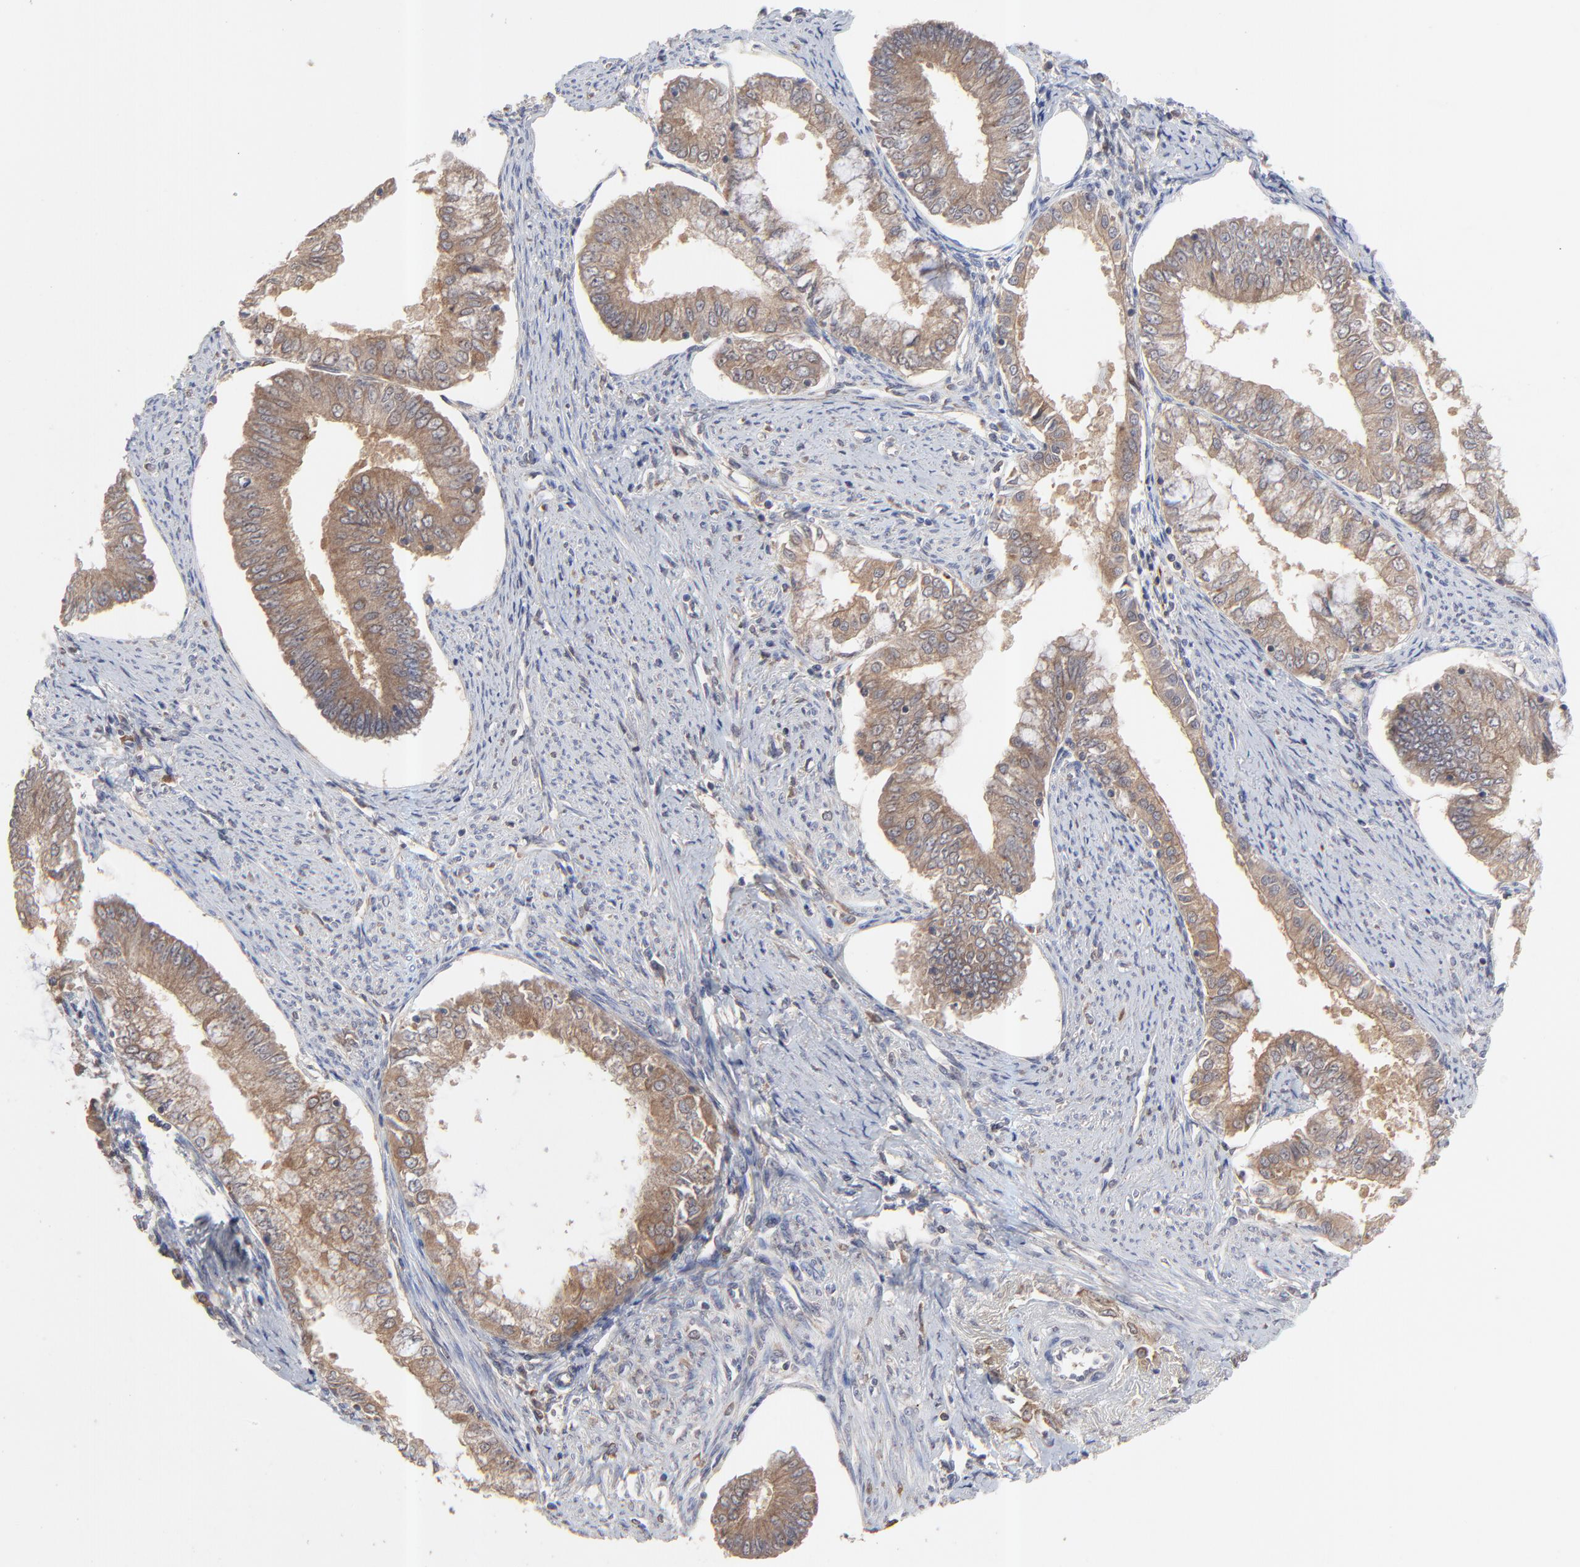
{"staining": {"intensity": "strong", "quantity": ">75%", "location": "cytoplasmic/membranous"}, "tissue": "endometrial cancer", "cell_type": "Tumor cells", "image_type": "cancer", "snomed": [{"axis": "morphology", "description": "Adenocarcinoma, NOS"}, {"axis": "topography", "description": "Endometrium"}], "caption": "Human adenocarcinoma (endometrial) stained with a brown dye shows strong cytoplasmic/membranous positive expression in approximately >75% of tumor cells.", "gene": "RAB9A", "patient": {"sex": "female", "age": 76}}